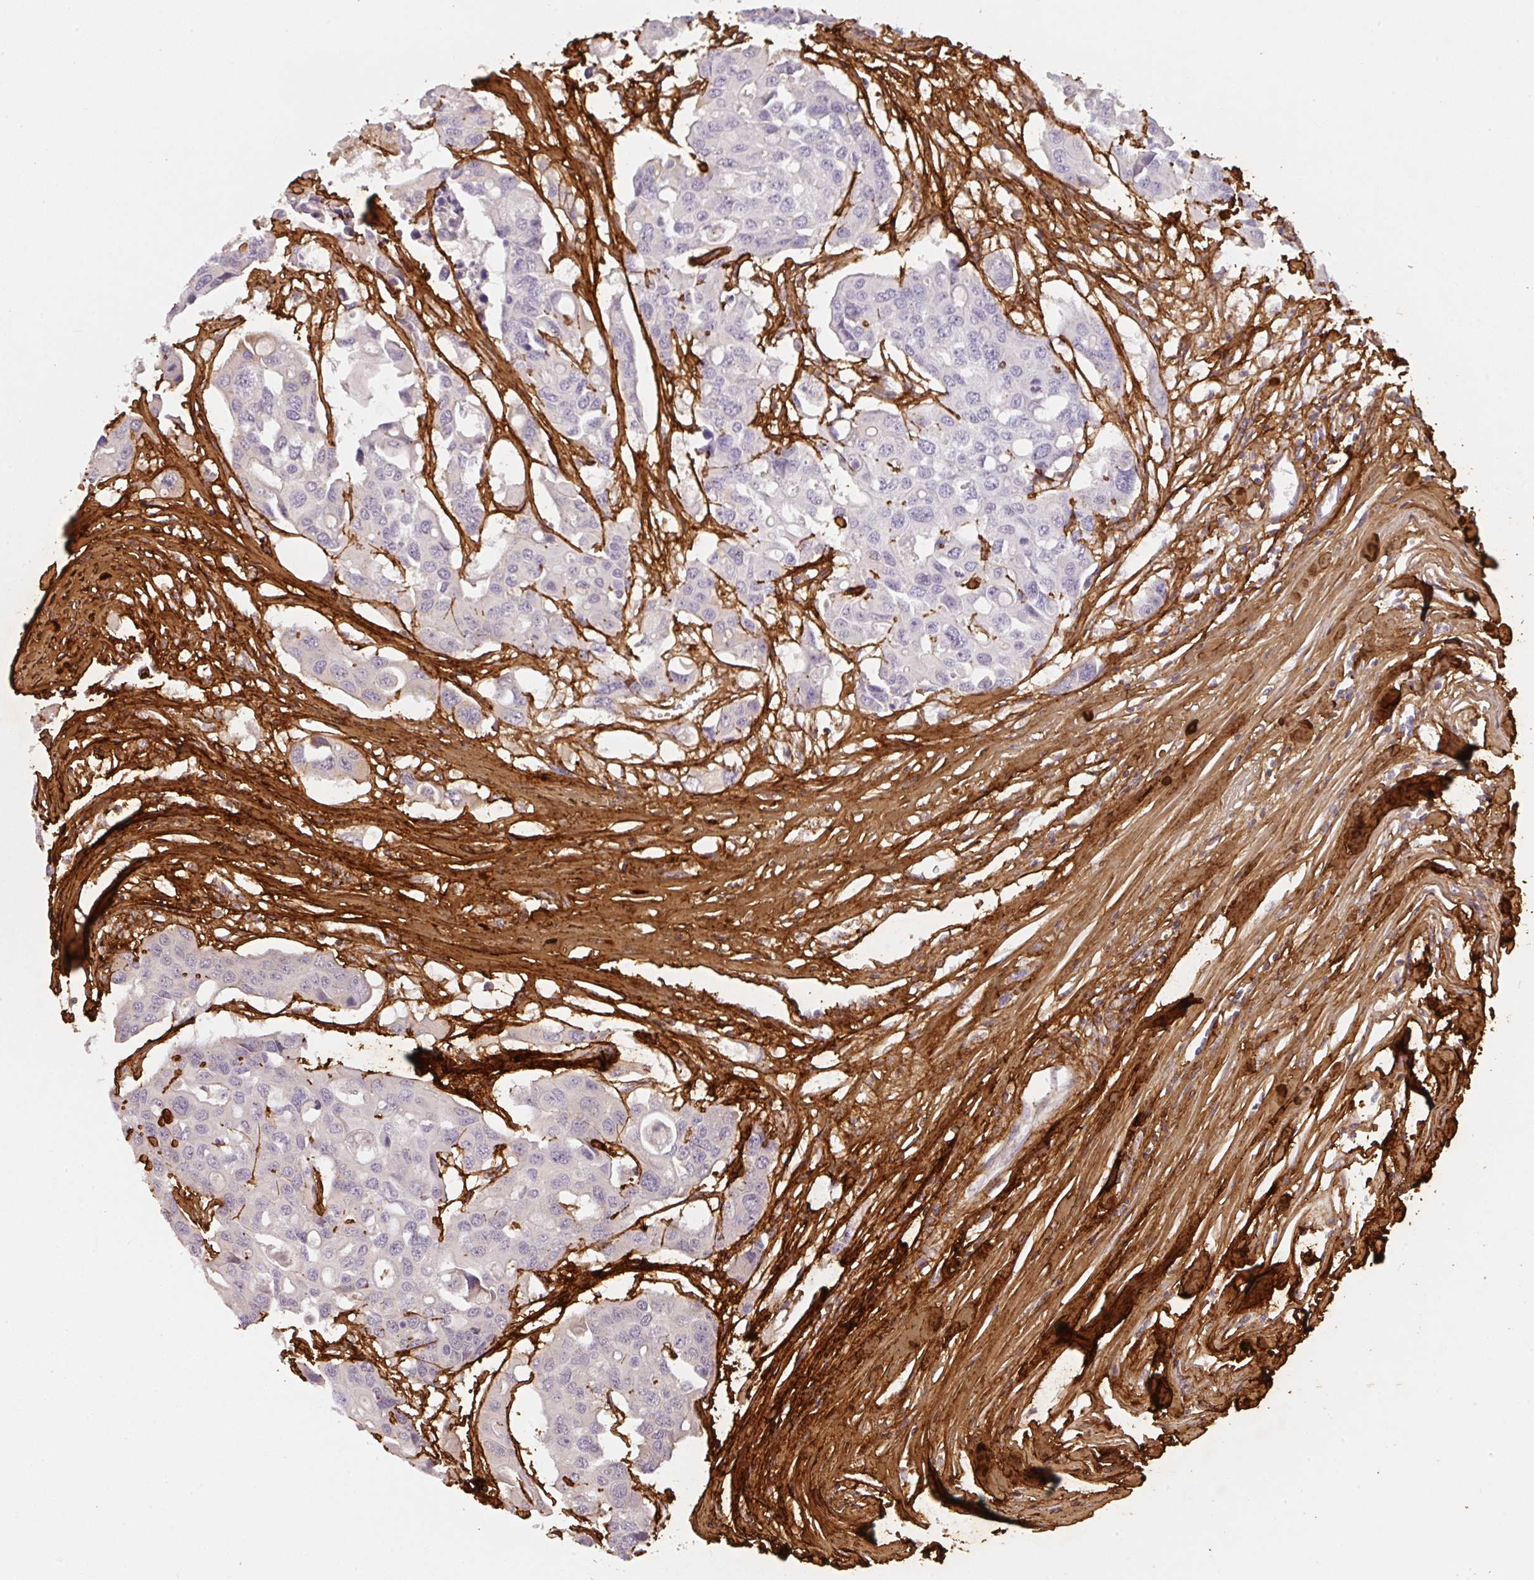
{"staining": {"intensity": "moderate", "quantity": "<25%", "location": "cytoplasmic/membranous"}, "tissue": "colorectal cancer", "cell_type": "Tumor cells", "image_type": "cancer", "snomed": [{"axis": "morphology", "description": "Adenocarcinoma, NOS"}, {"axis": "topography", "description": "Colon"}], "caption": "Approximately <25% of tumor cells in colorectal cancer exhibit moderate cytoplasmic/membranous protein expression as visualized by brown immunohistochemical staining.", "gene": "COL3A1", "patient": {"sex": "male", "age": 77}}